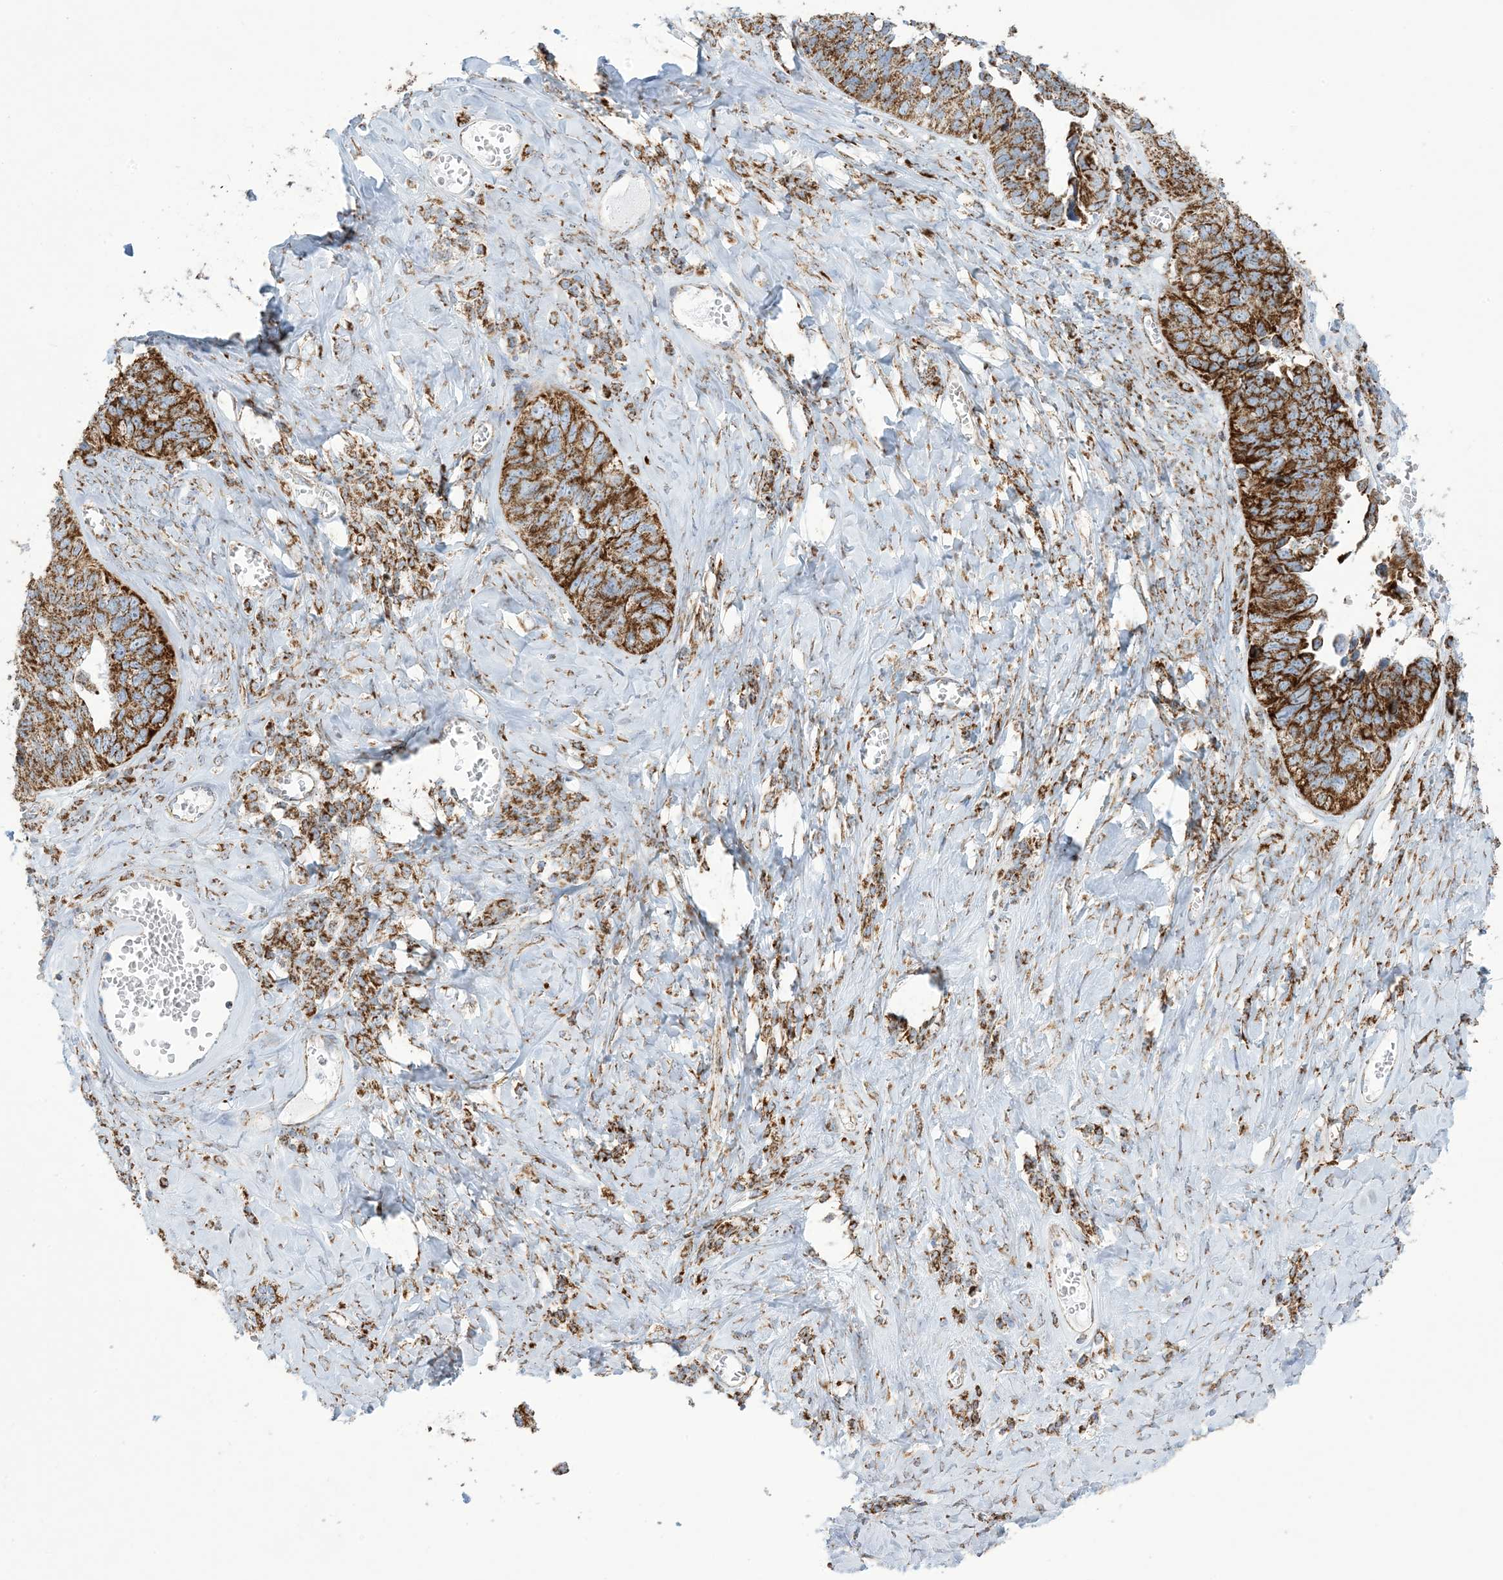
{"staining": {"intensity": "strong", "quantity": ">75%", "location": "cytoplasmic/membranous"}, "tissue": "ovarian cancer", "cell_type": "Tumor cells", "image_type": "cancer", "snomed": [{"axis": "morphology", "description": "Cystadenocarcinoma, serous, NOS"}, {"axis": "topography", "description": "Ovary"}], "caption": "Tumor cells show strong cytoplasmic/membranous expression in approximately >75% of cells in ovarian cancer (serous cystadenocarcinoma).", "gene": "SAMM50", "patient": {"sex": "female", "age": 79}}